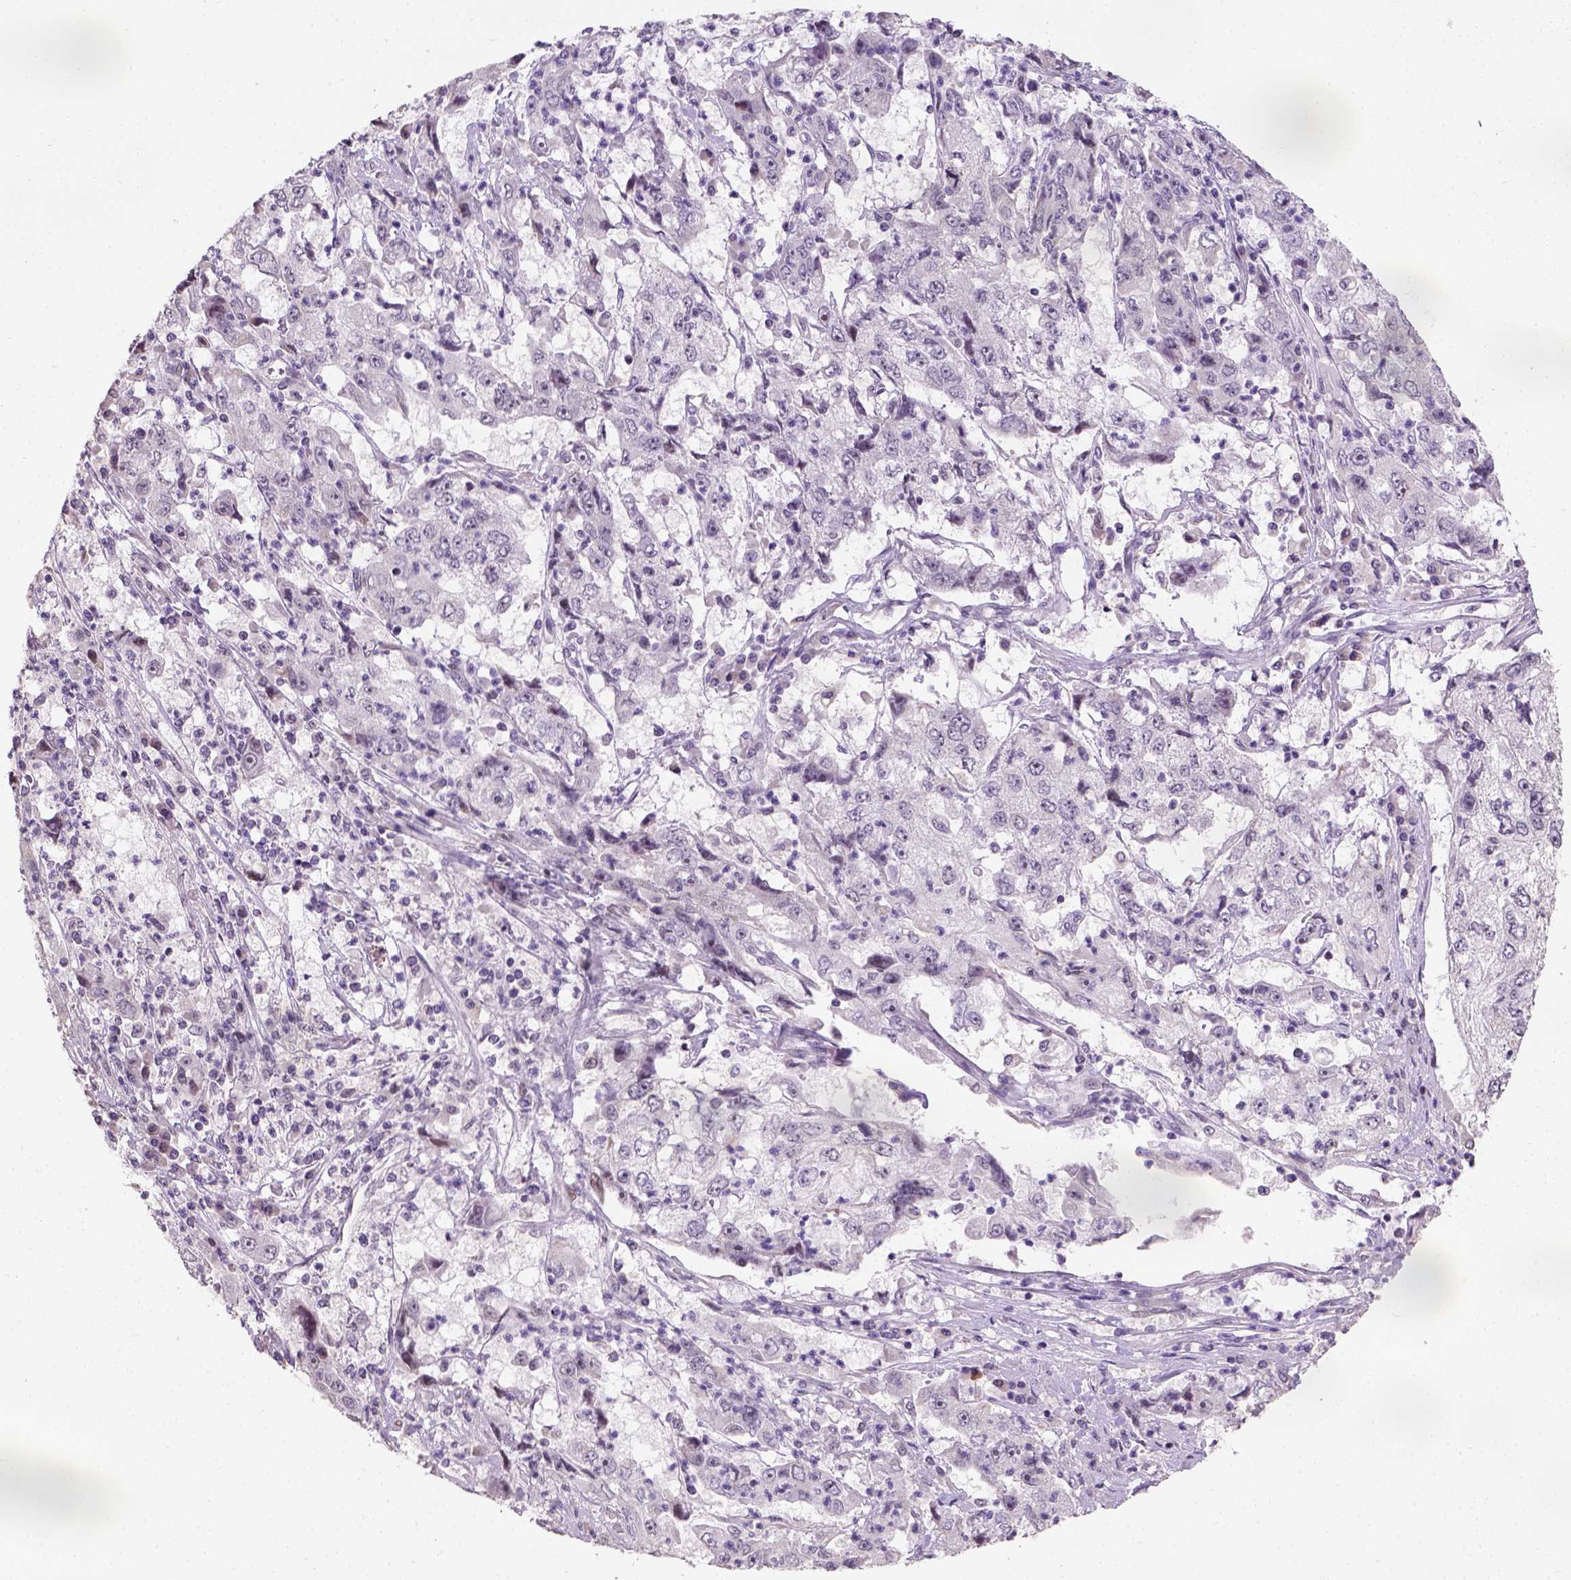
{"staining": {"intensity": "negative", "quantity": "none", "location": "none"}, "tissue": "cervical cancer", "cell_type": "Tumor cells", "image_type": "cancer", "snomed": [{"axis": "morphology", "description": "Squamous cell carcinoma, NOS"}, {"axis": "topography", "description": "Cervix"}], "caption": "High magnification brightfield microscopy of squamous cell carcinoma (cervical) stained with DAB (3,3'-diaminobenzidine) (brown) and counterstained with hematoxylin (blue): tumor cells show no significant expression. The staining is performed using DAB brown chromogen with nuclei counter-stained in using hematoxylin.", "gene": "DDX50", "patient": {"sex": "female", "age": 36}}